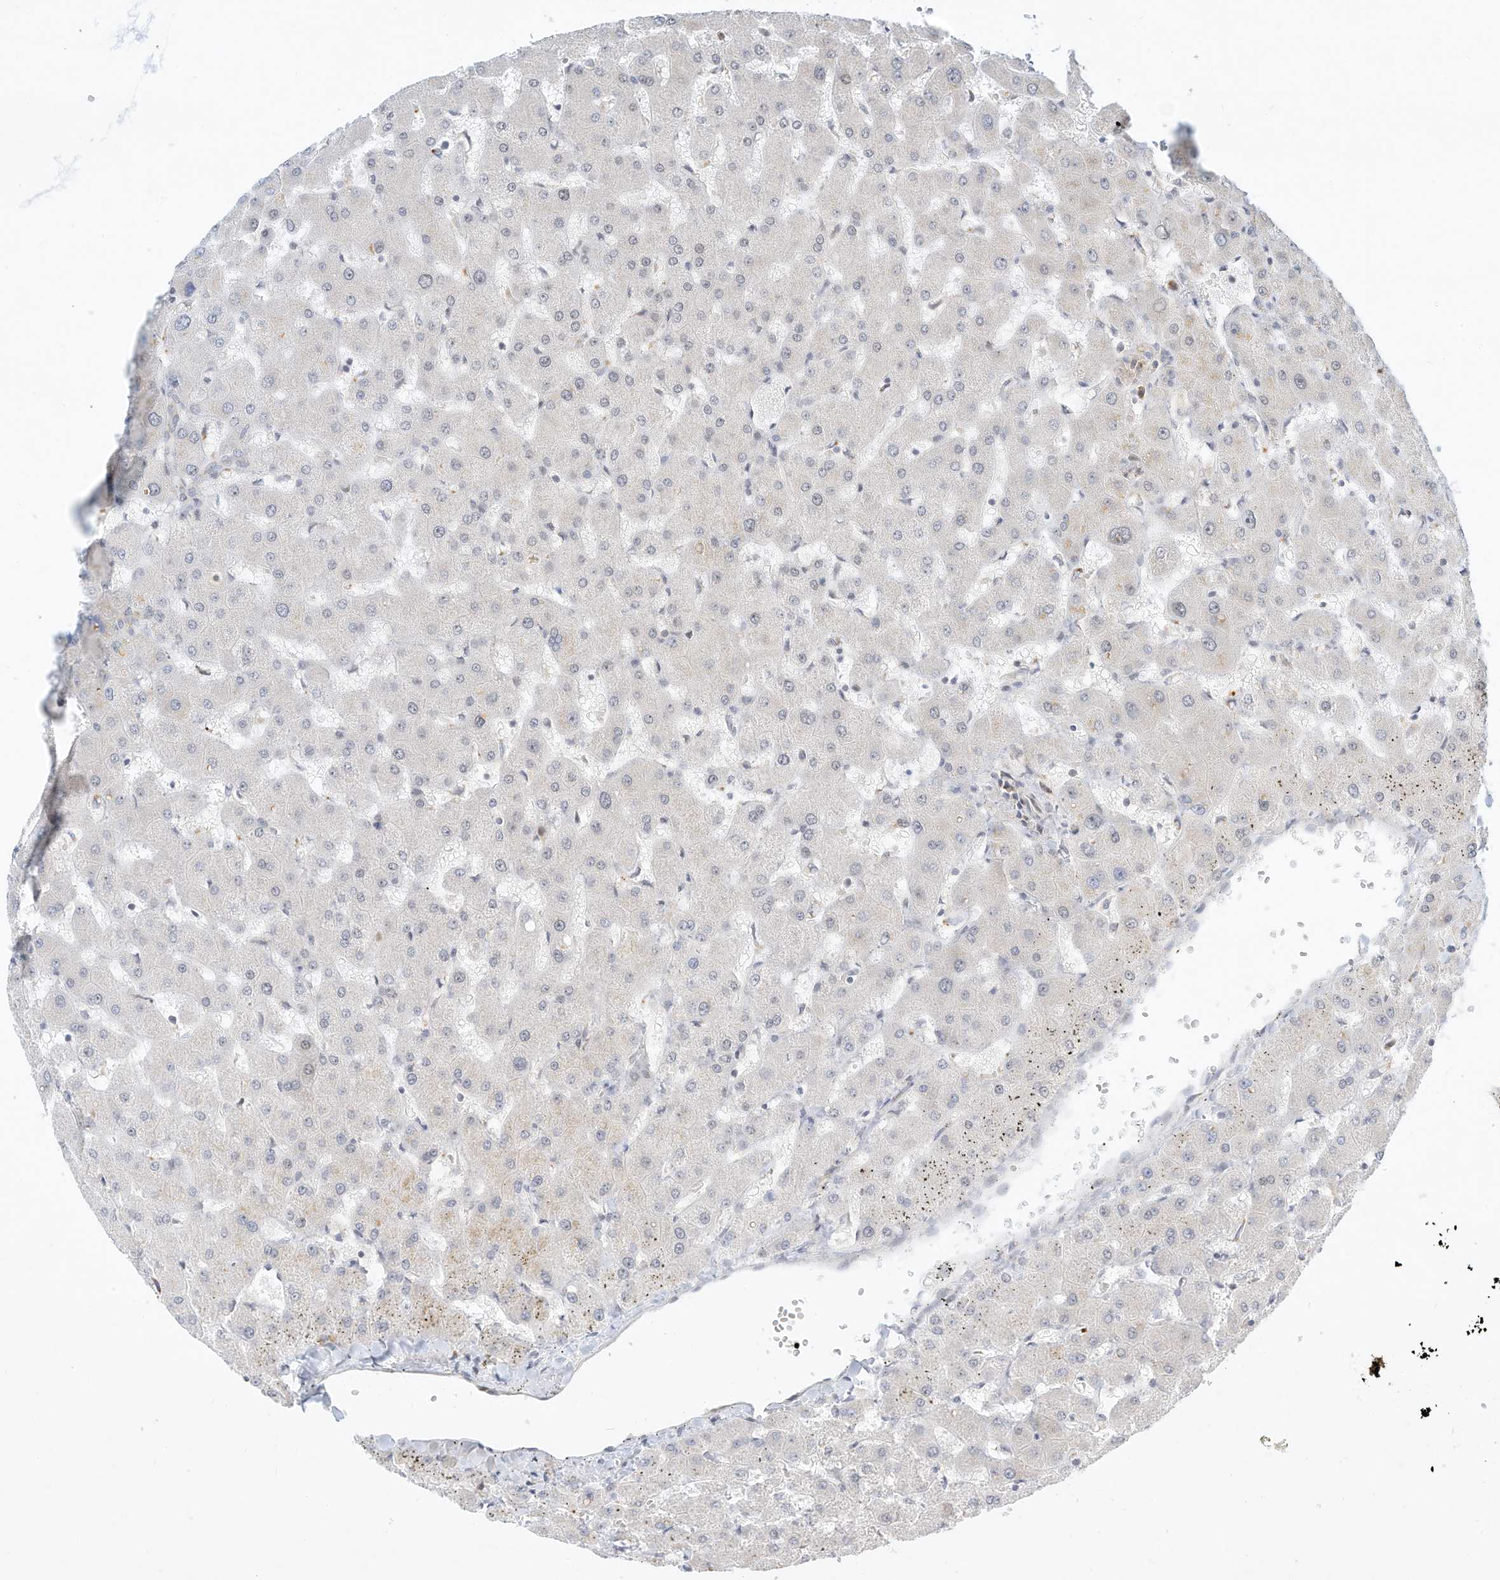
{"staining": {"intensity": "negative", "quantity": "none", "location": "none"}, "tissue": "liver", "cell_type": "Cholangiocytes", "image_type": "normal", "snomed": [{"axis": "morphology", "description": "Normal tissue, NOS"}, {"axis": "topography", "description": "Liver"}], "caption": "The micrograph demonstrates no significant expression in cholangiocytes of liver.", "gene": "PAK6", "patient": {"sex": "female", "age": 63}}